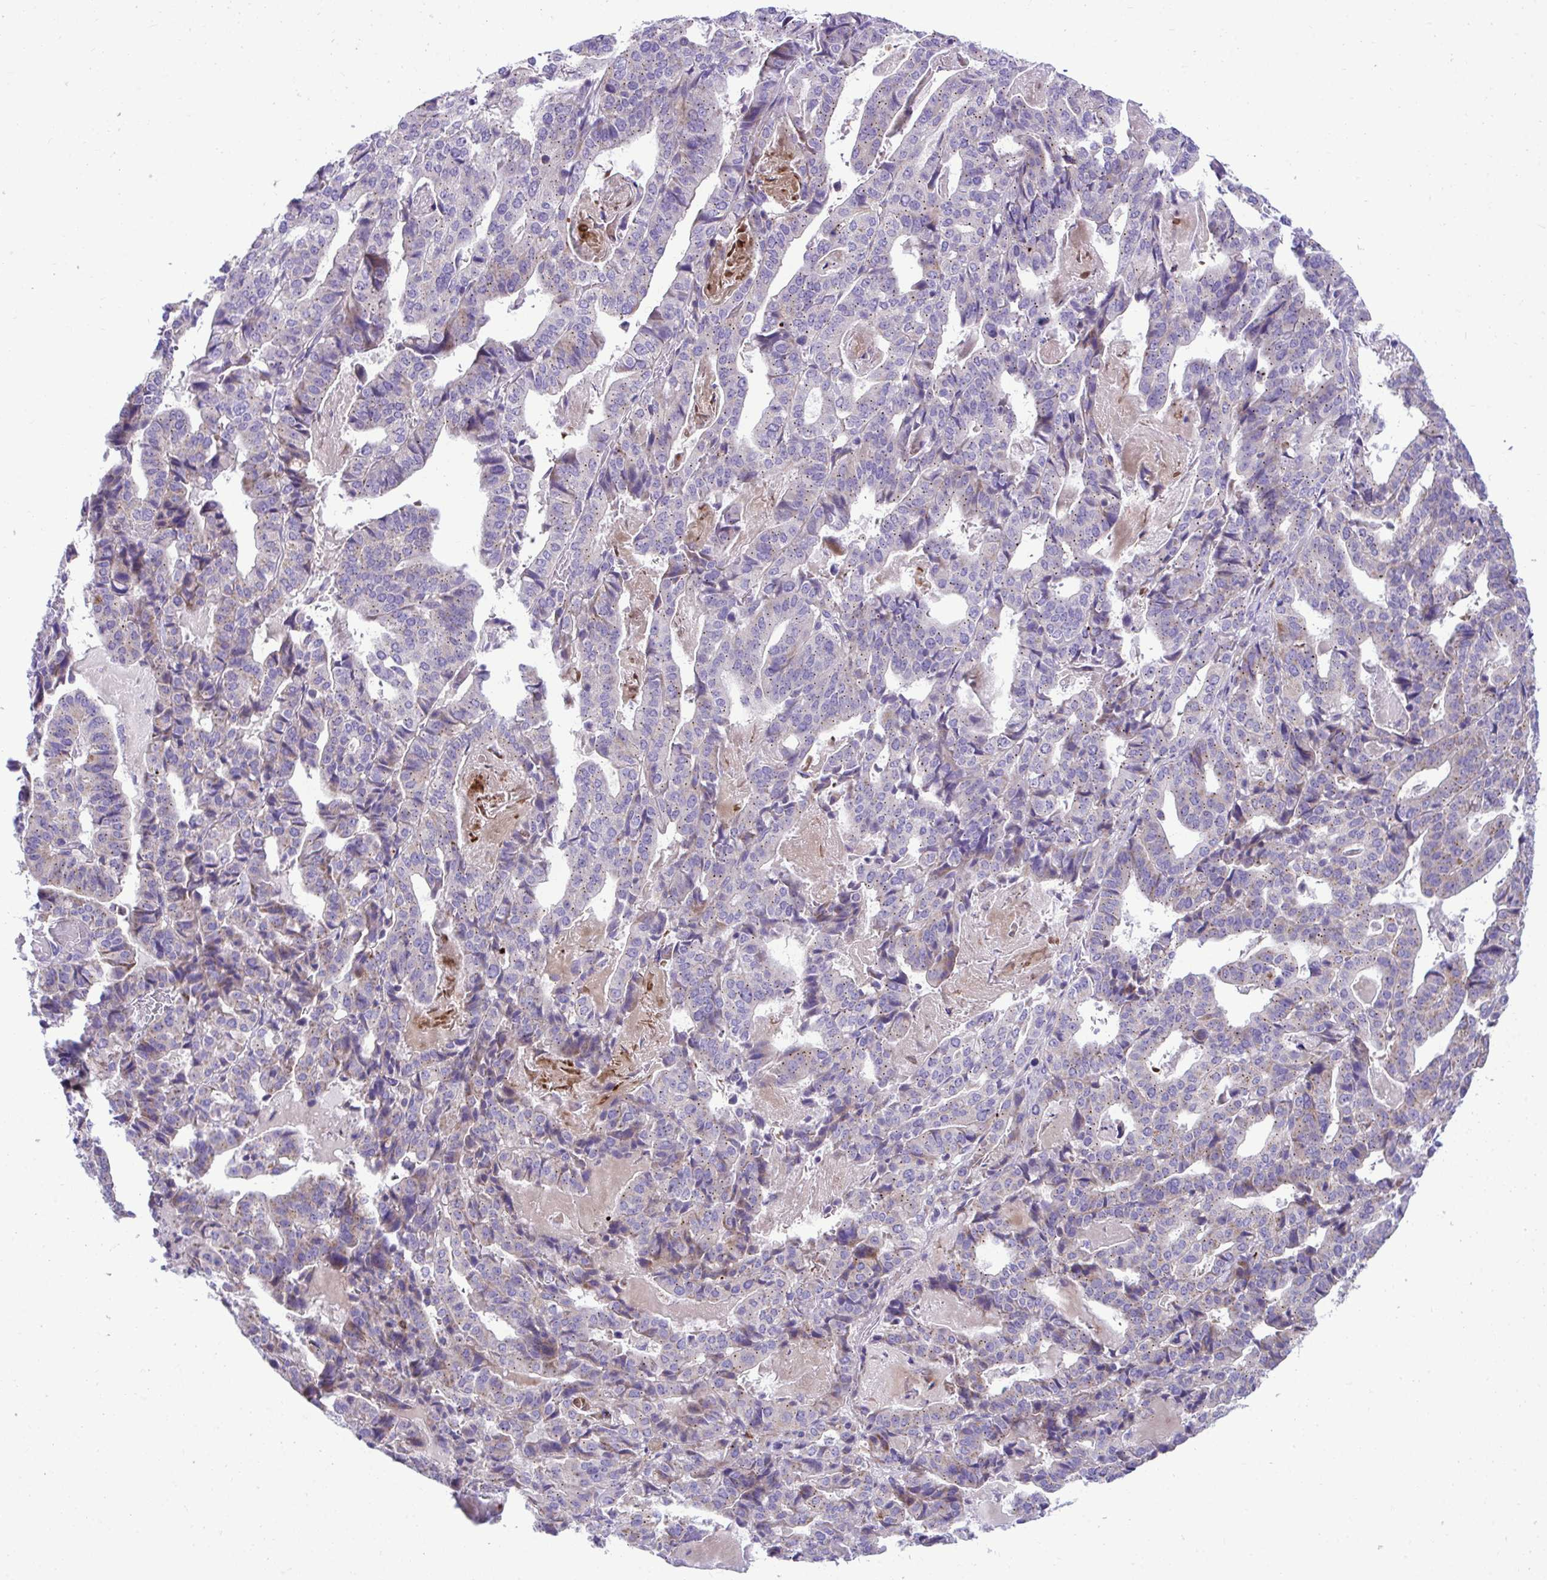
{"staining": {"intensity": "weak", "quantity": "25%-75%", "location": "cytoplasmic/membranous"}, "tissue": "stomach cancer", "cell_type": "Tumor cells", "image_type": "cancer", "snomed": [{"axis": "morphology", "description": "Adenocarcinoma, NOS"}, {"axis": "topography", "description": "Stomach"}], "caption": "A photomicrograph of stomach cancer stained for a protein shows weak cytoplasmic/membranous brown staining in tumor cells. (Stains: DAB (3,3'-diaminobenzidine) in brown, nuclei in blue, Microscopy: brightfield microscopy at high magnification).", "gene": "MRPS16", "patient": {"sex": "male", "age": 48}}